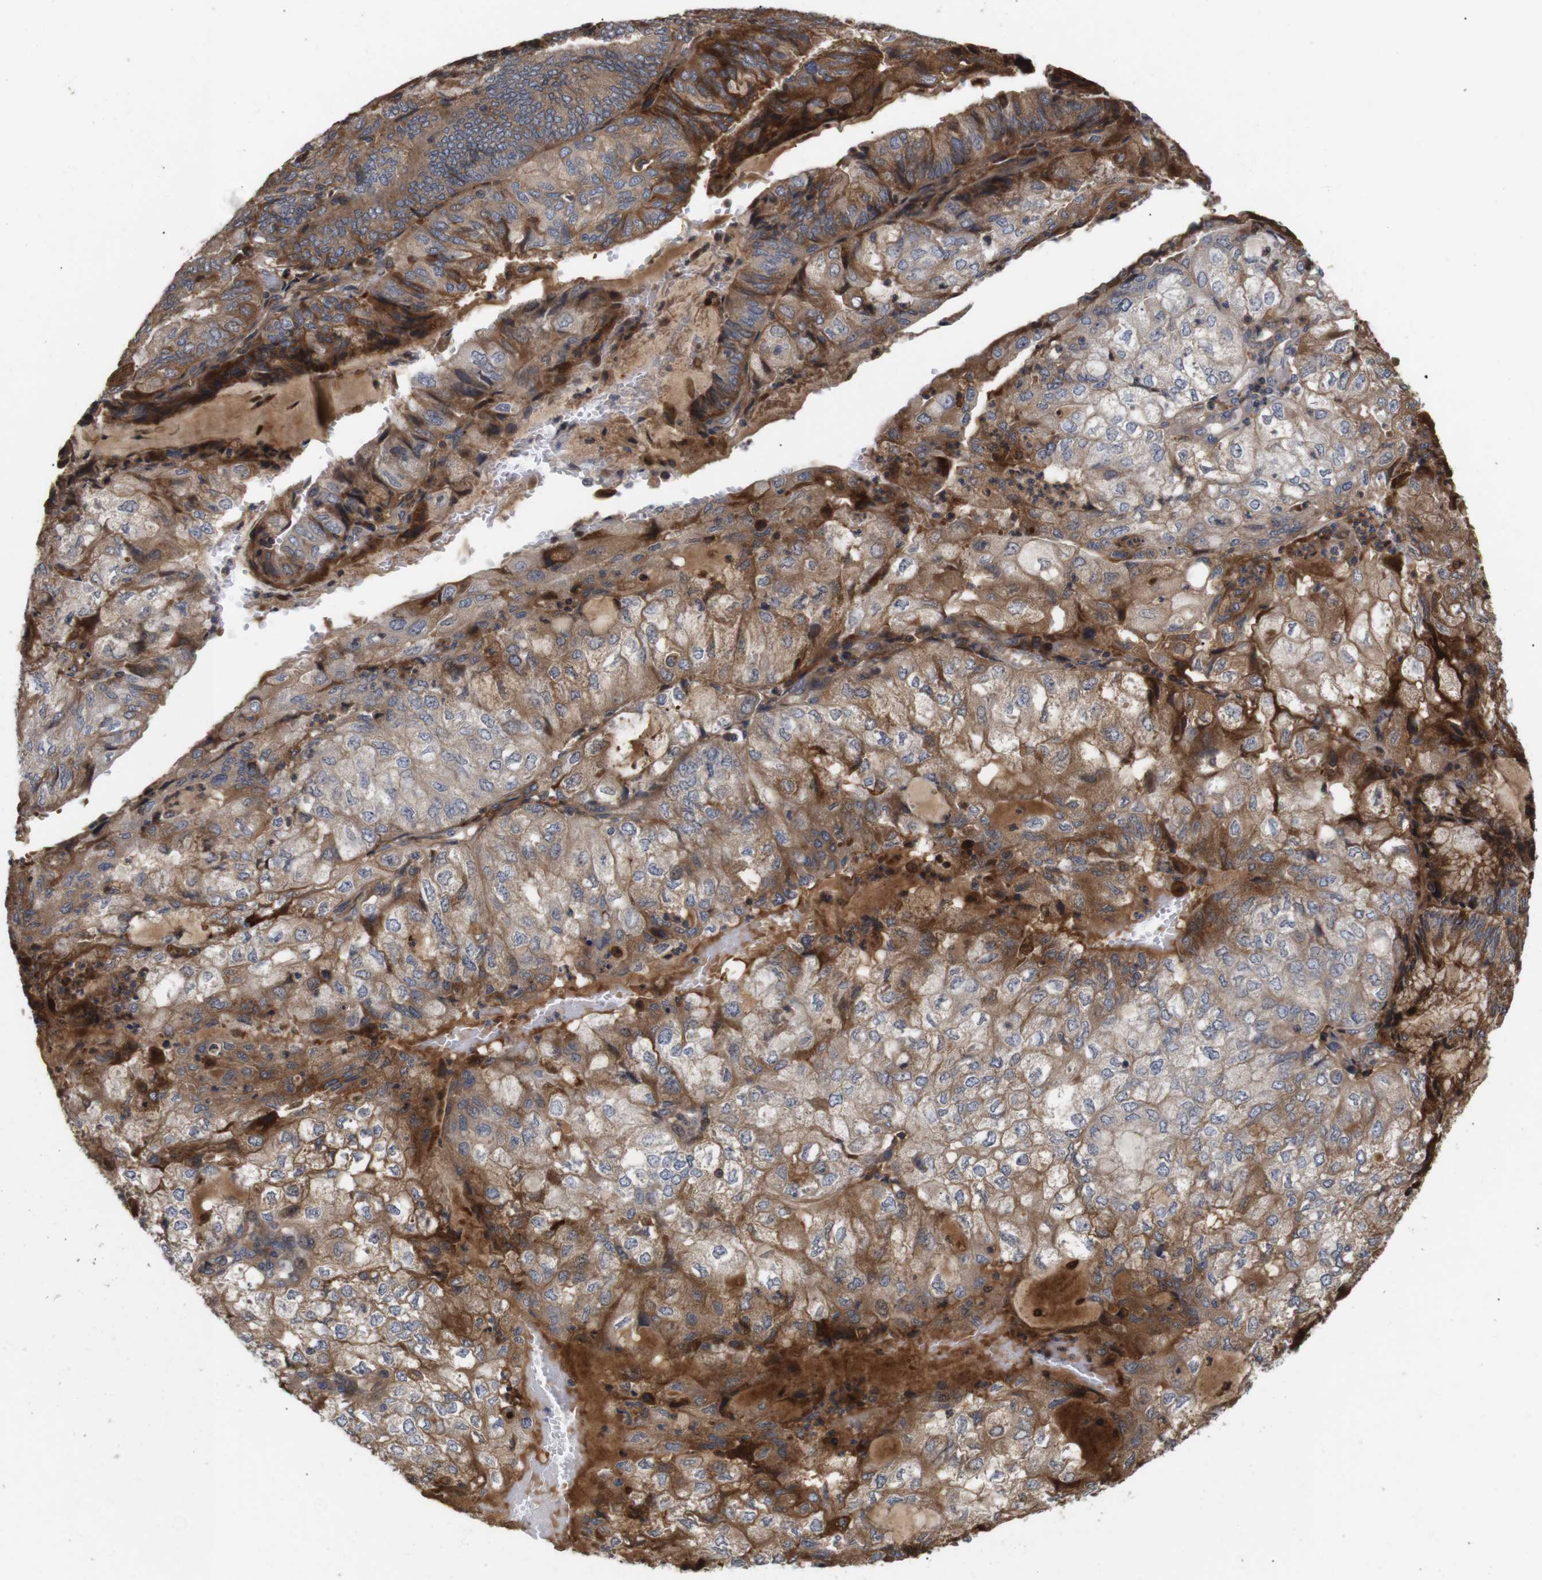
{"staining": {"intensity": "moderate", "quantity": ">75%", "location": "cytoplasmic/membranous"}, "tissue": "endometrial cancer", "cell_type": "Tumor cells", "image_type": "cancer", "snomed": [{"axis": "morphology", "description": "Adenocarcinoma, NOS"}, {"axis": "topography", "description": "Endometrium"}], "caption": "Adenocarcinoma (endometrial) was stained to show a protein in brown. There is medium levels of moderate cytoplasmic/membranous staining in approximately >75% of tumor cells.", "gene": "SPRY3", "patient": {"sex": "female", "age": 81}}